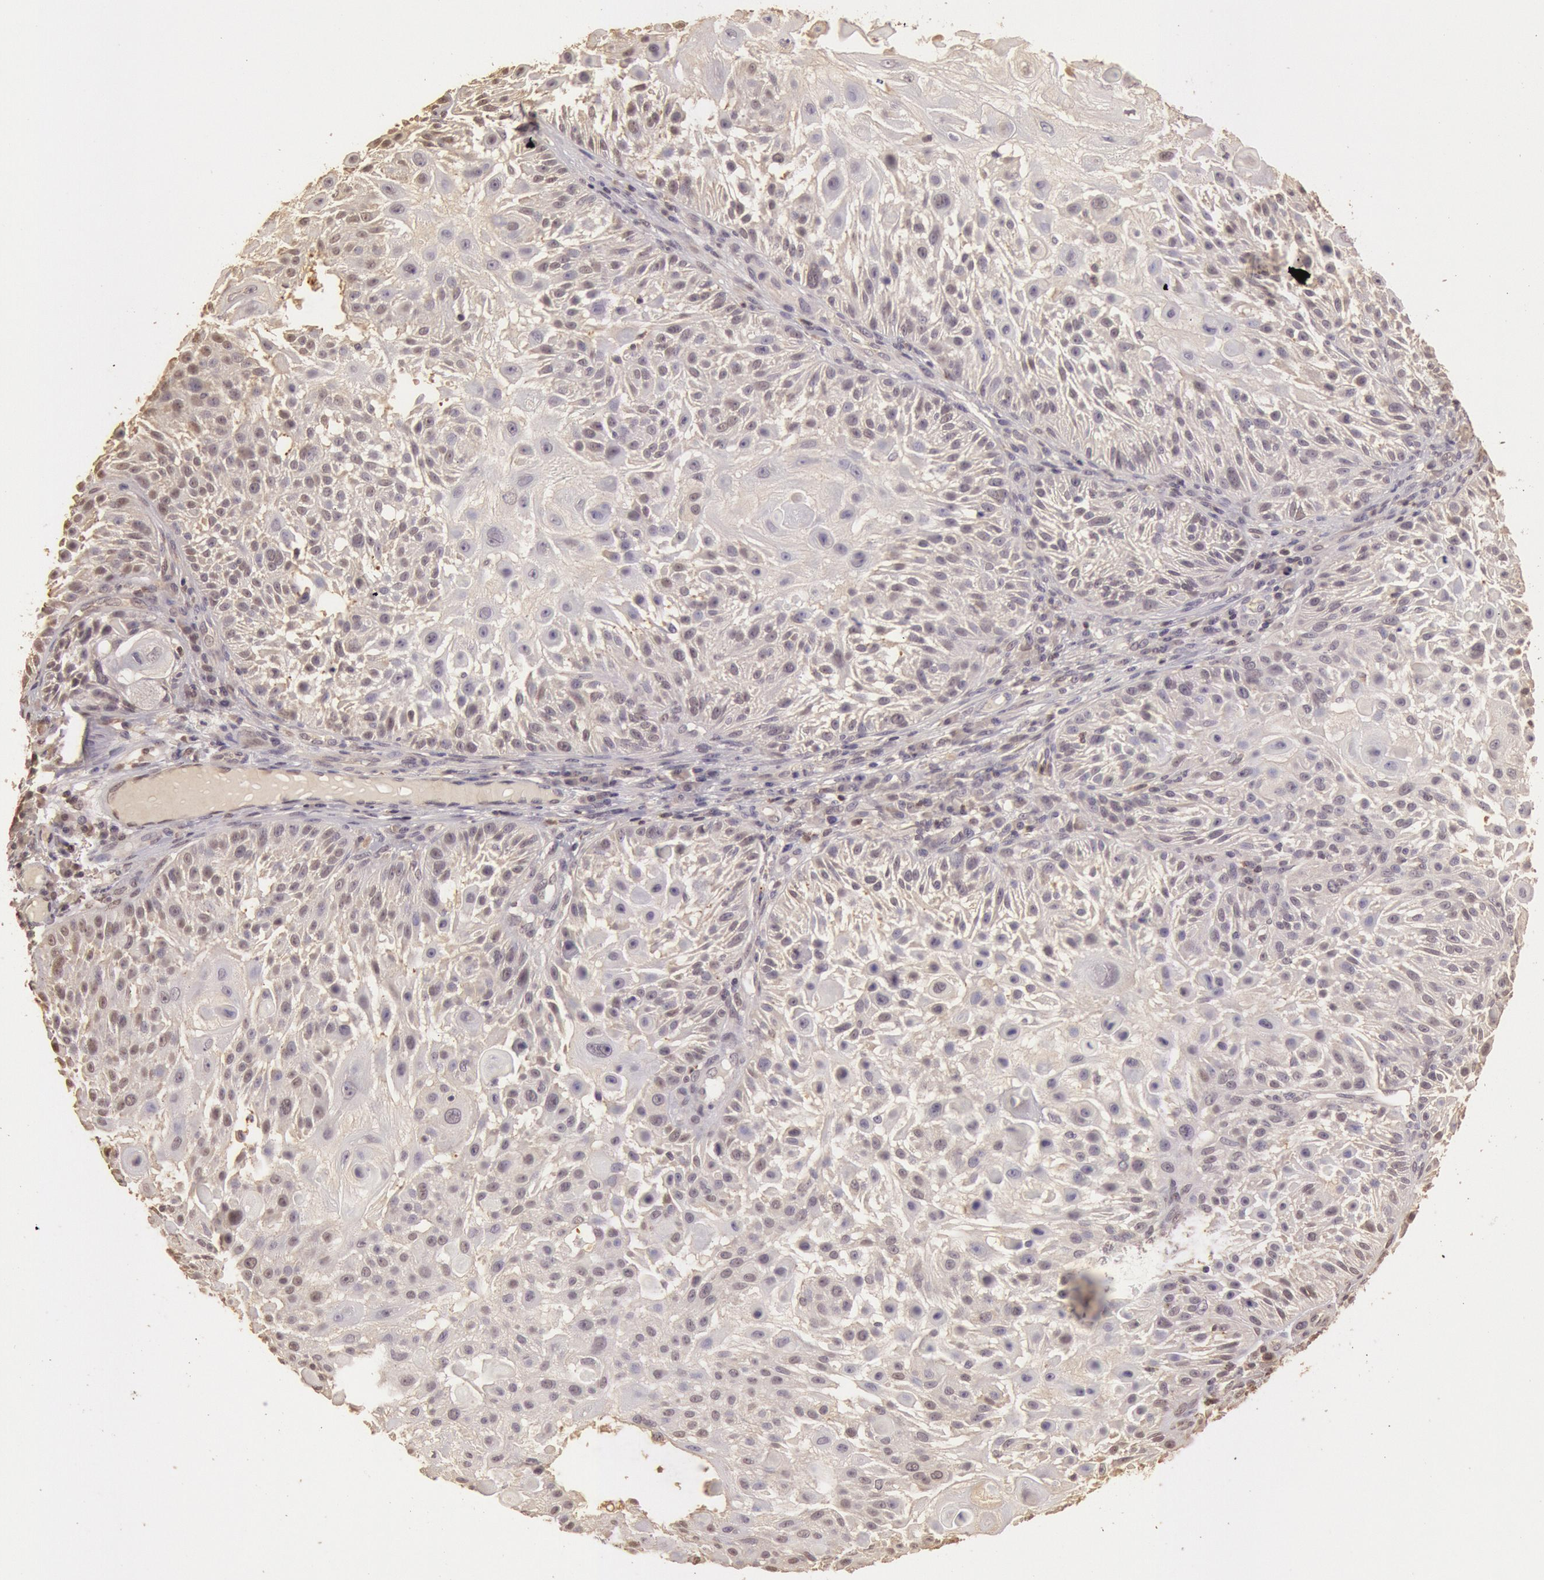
{"staining": {"intensity": "negative", "quantity": "none", "location": "none"}, "tissue": "skin cancer", "cell_type": "Tumor cells", "image_type": "cancer", "snomed": [{"axis": "morphology", "description": "Squamous cell carcinoma, NOS"}, {"axis": "topography", "description": "Skin"}], "caption": "The image exhibits no staining of tumor cells in skin cancer. (DAB (3,3'-diaminobenzidine) immunohistochemistry (IHC) visualized using brightfield microscopy, high magnification).", "gene": "SOD1", "patient": {"sex": "female", "age": 89}}